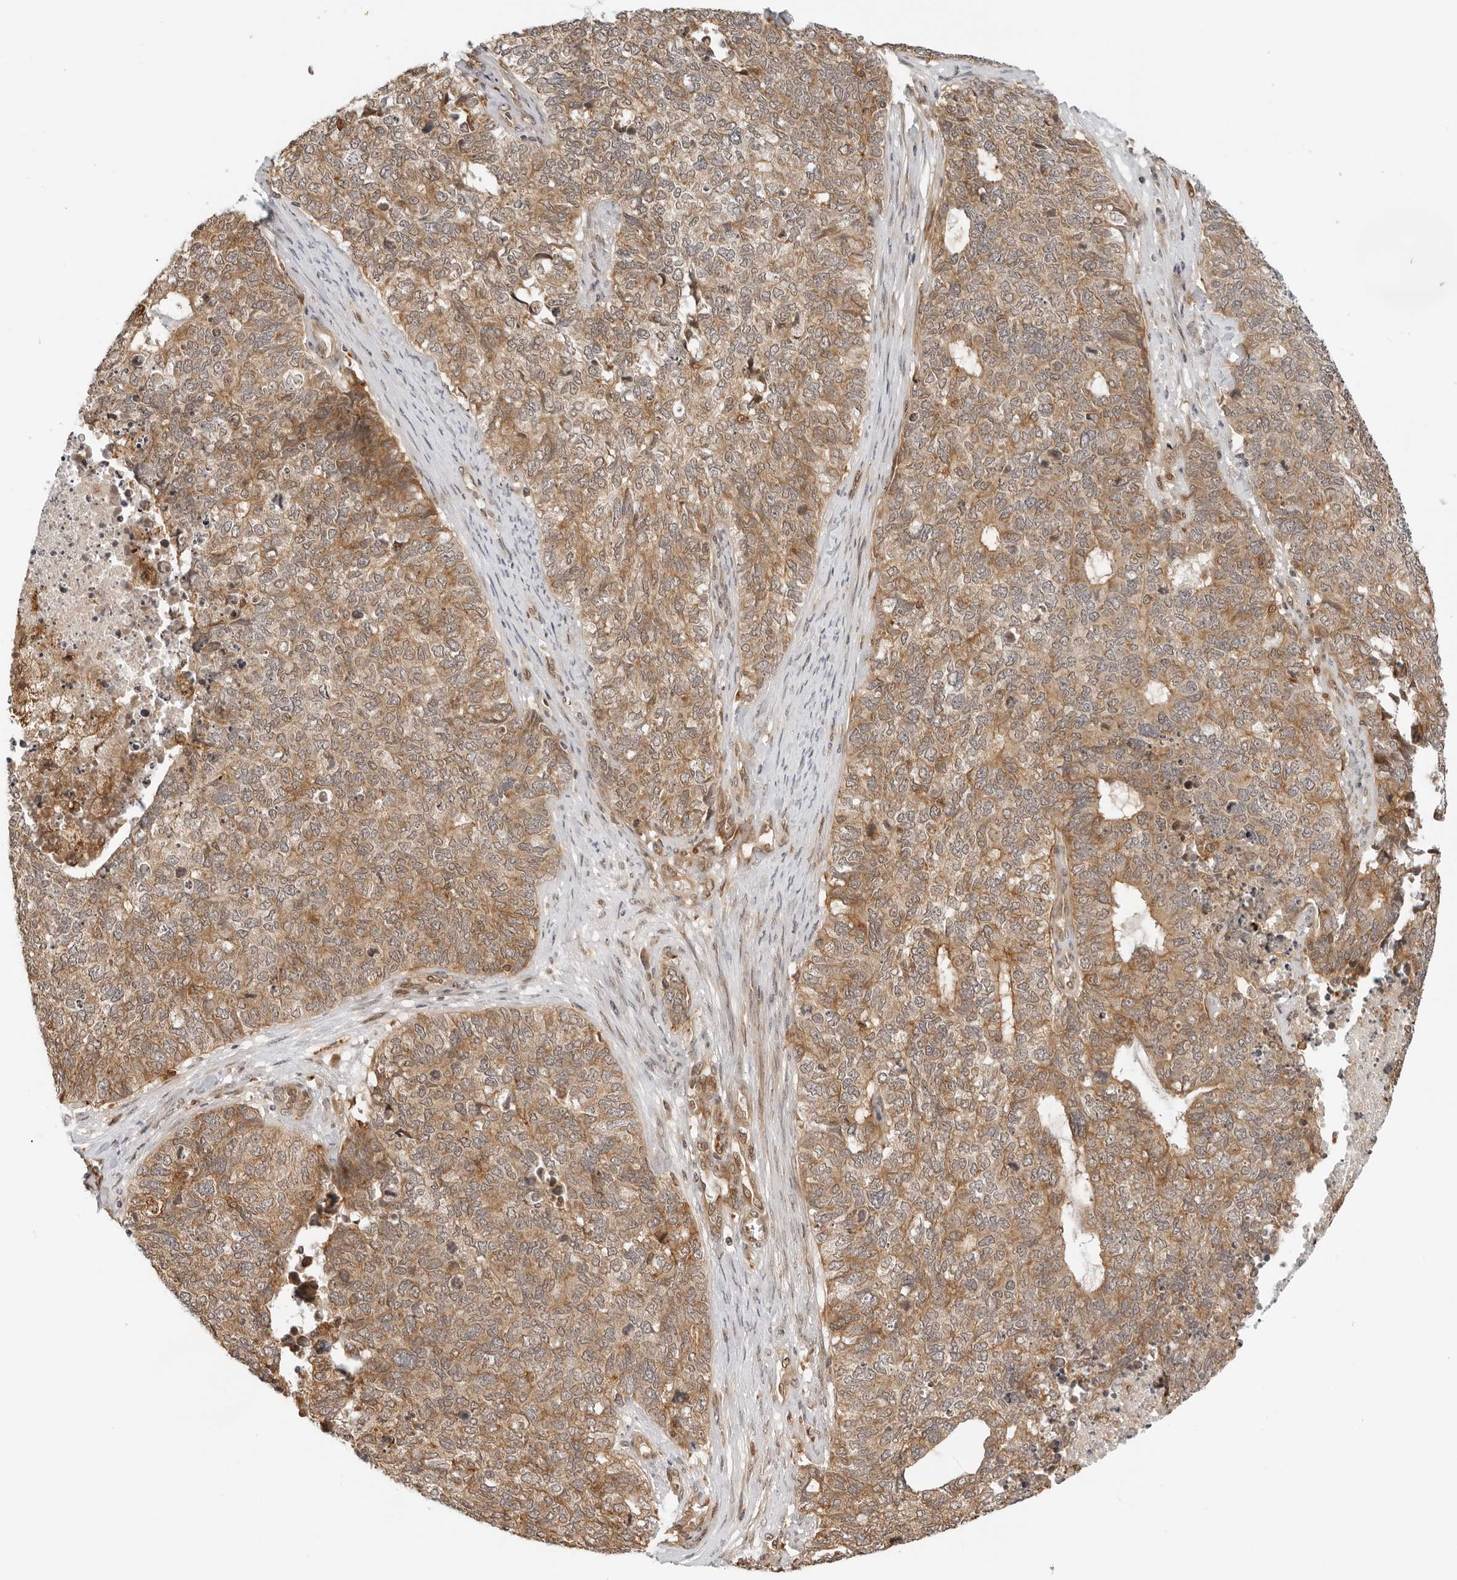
{"staining": {"intensity": "moderate", "quantity": ">75%", "location": "cytoplasmic/membranous"}, "tissue": "cervical cancer", "cell_type": "Tumor cells", "image_type": "cancer", "snomed": [{"axis": "morphology", "description": "Squamous cell carcinoma, NOS"}, {"axis": "topography", "description": "Cervix"}], "caption": "Immunohistochemical staining of human cervical squamous cell carcinoma reveals moderate cytoplasmic/membranous protein staining in approximately >75% of tumor cells.", "gene": "RC3H1", "patient": {"sex": "female", "age": 63}}